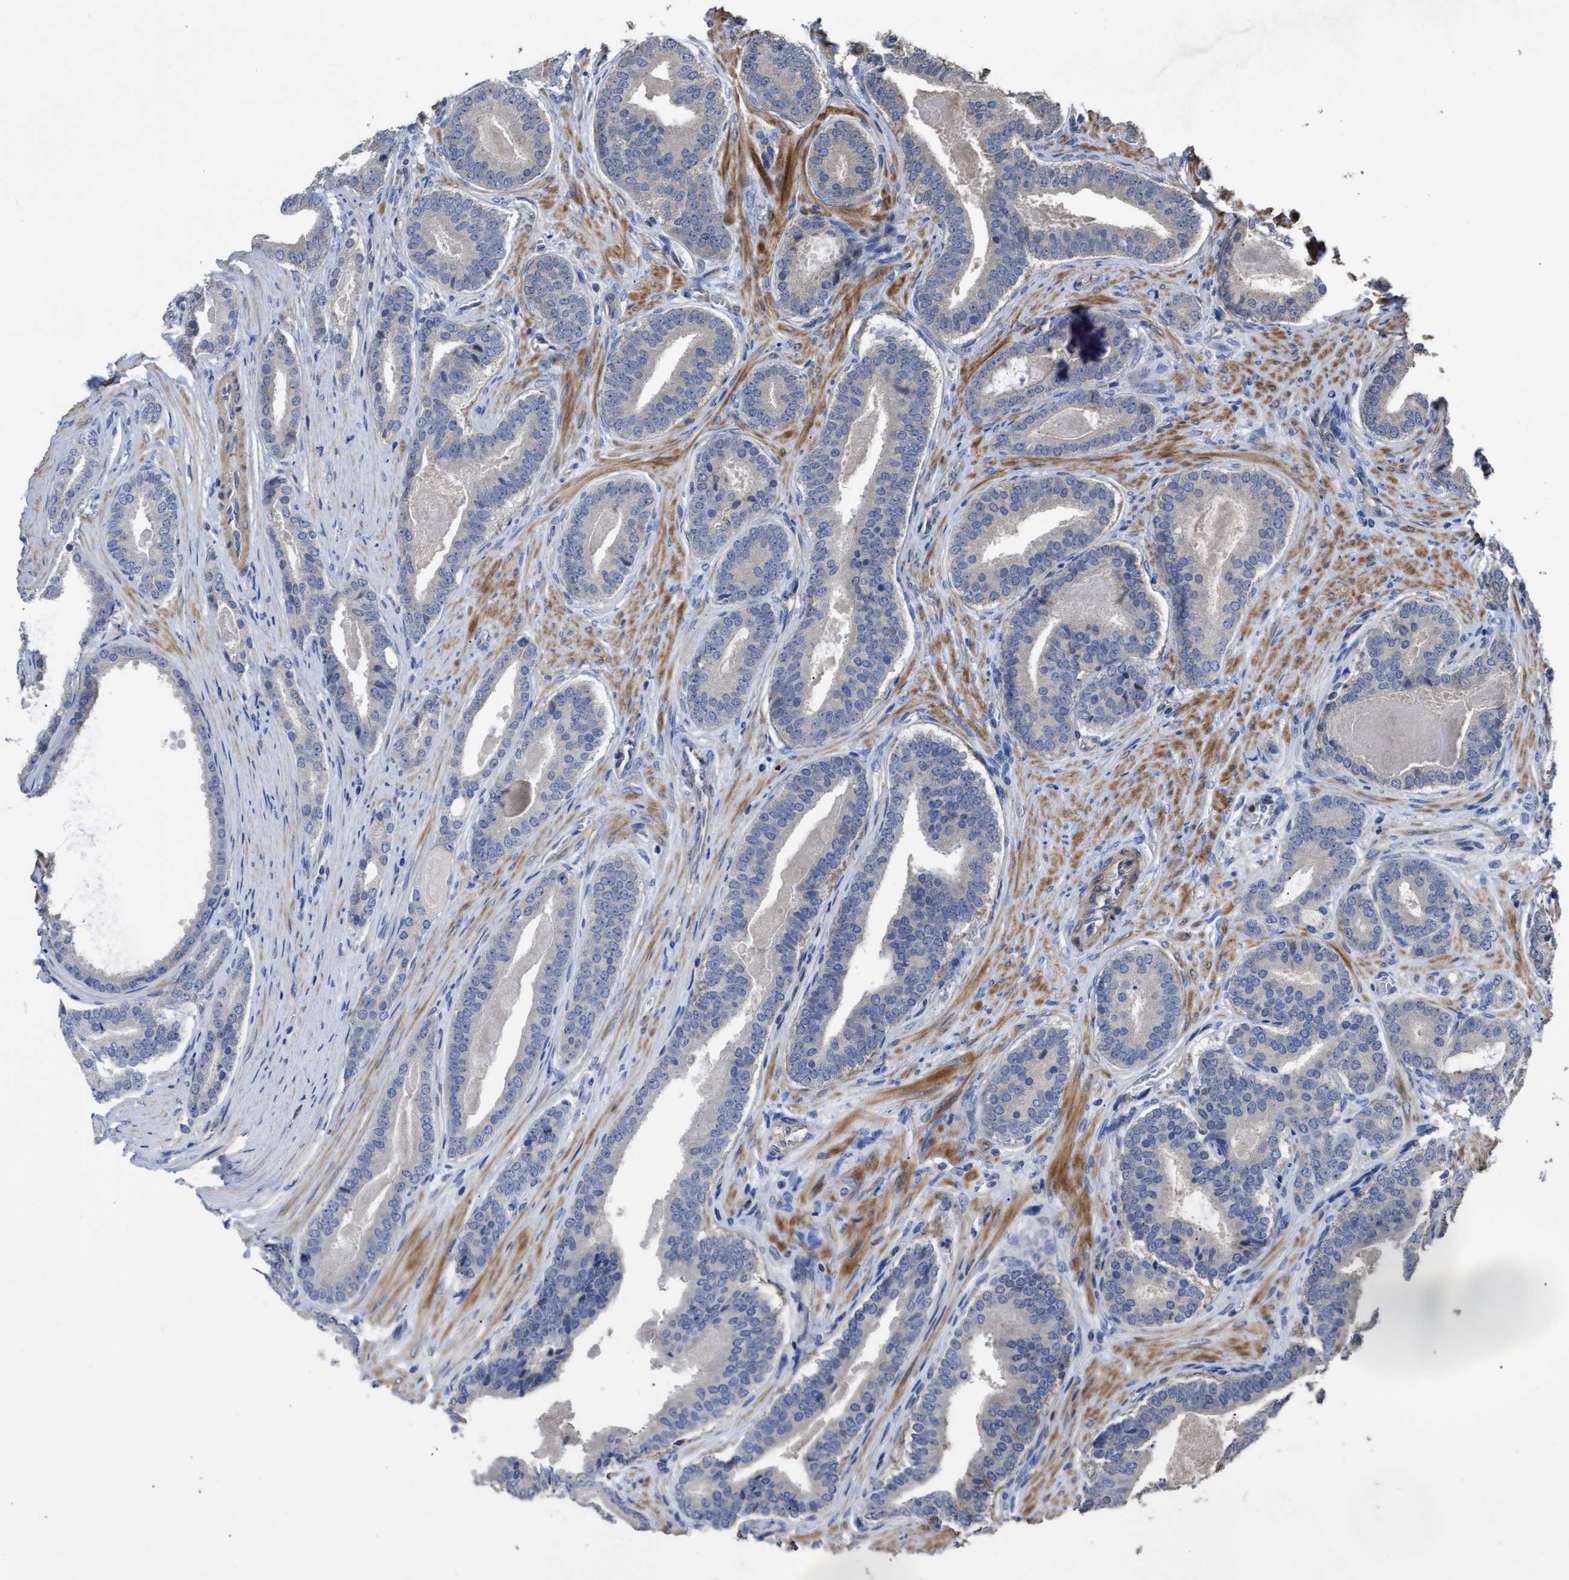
{"staining": {"intensity": "negative", "quantity": "none", "location": "none"}, "tissue": "prostate cancer", "cell_type": "Tumor cells", "image_type": "cancer", "snomed": [{"axis": "morphology", "description": "Adenocarcinoma, High grade"}, {"axis": "topography", "description": "Prostate"}], "caption": "A histopathology image of human adenocarcinoma (high-grade) (prostate) is negative for staining in tumor cells. Brightfield microscopy of immunohistochemistry stained with DAB (brown) and hematoxylin (blue), captured at high magnification.", "gene": "BTN2A1", "patient": {"sex": "male", "age": 60}}